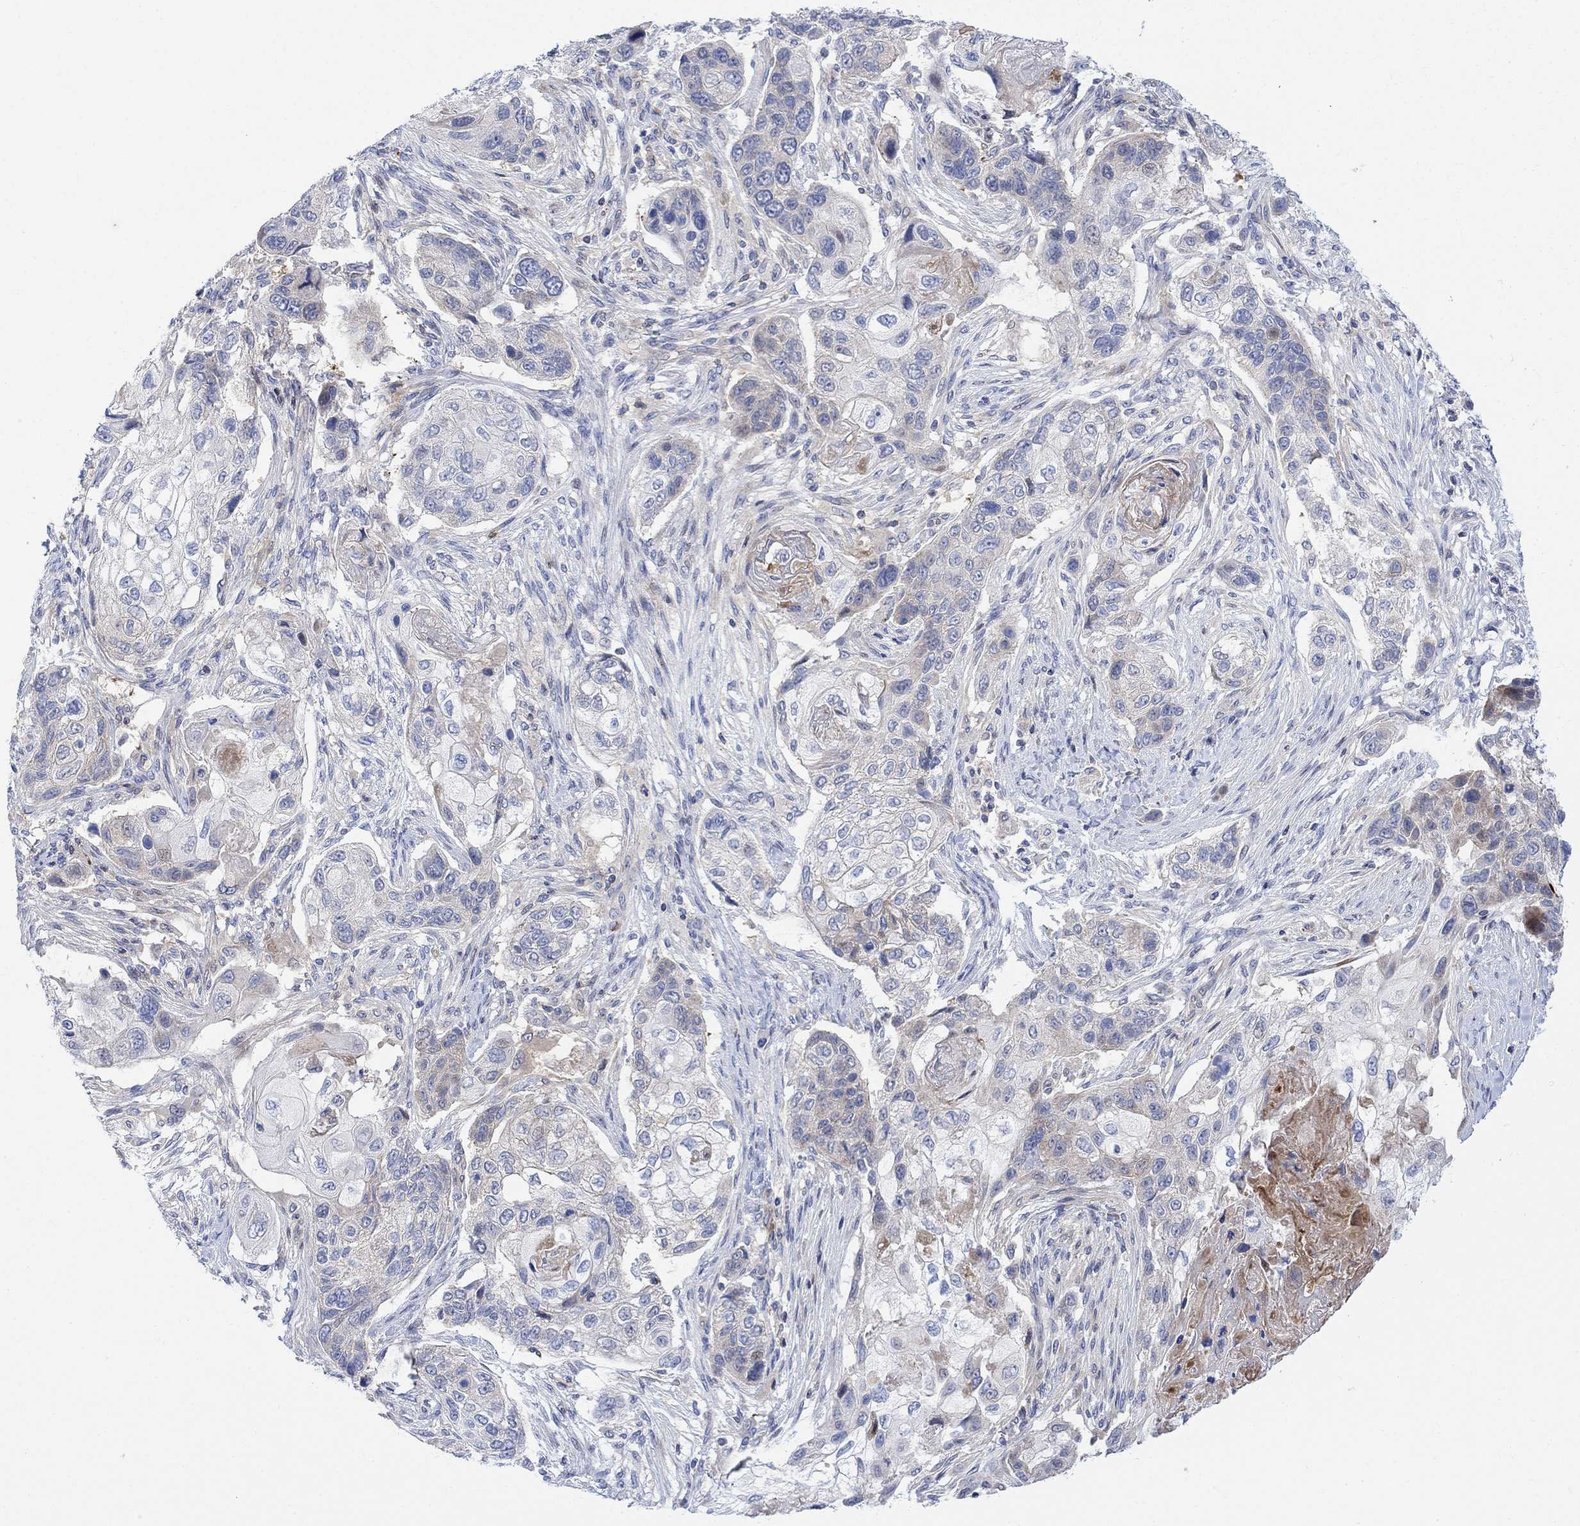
{"staining": {"intensity": "moderate", "quantity": "25%-75%", "location": "cytoplasmic/membranous"}, "tissue": "lung cancer", "cell_type": "Tumor cells", "image_type": "cancer", "snomed": [{"axis": "morphology", "description": "Normal tissue, NOS"}, {"axis": "morphology", "description": "Squamous cell carcinoma, NOS"}, {"axis": "topography", "description": "Bronchus"}, {"axis": "topography", "description": "Lung"}], "caption": "IHC of lung squamous cell carcinoma exhibits medium levels of moderate cytoplasmic/membranous staining in about 25%-75% of tumor cells. (Stains: DAB (3,3'-diaminobenzidine) in brown, nuclei in blue, Microscopy: brightfield microscopy at high magnification).", "gene": "ARSK", "patient": {"sex": "male", "age": 69}}